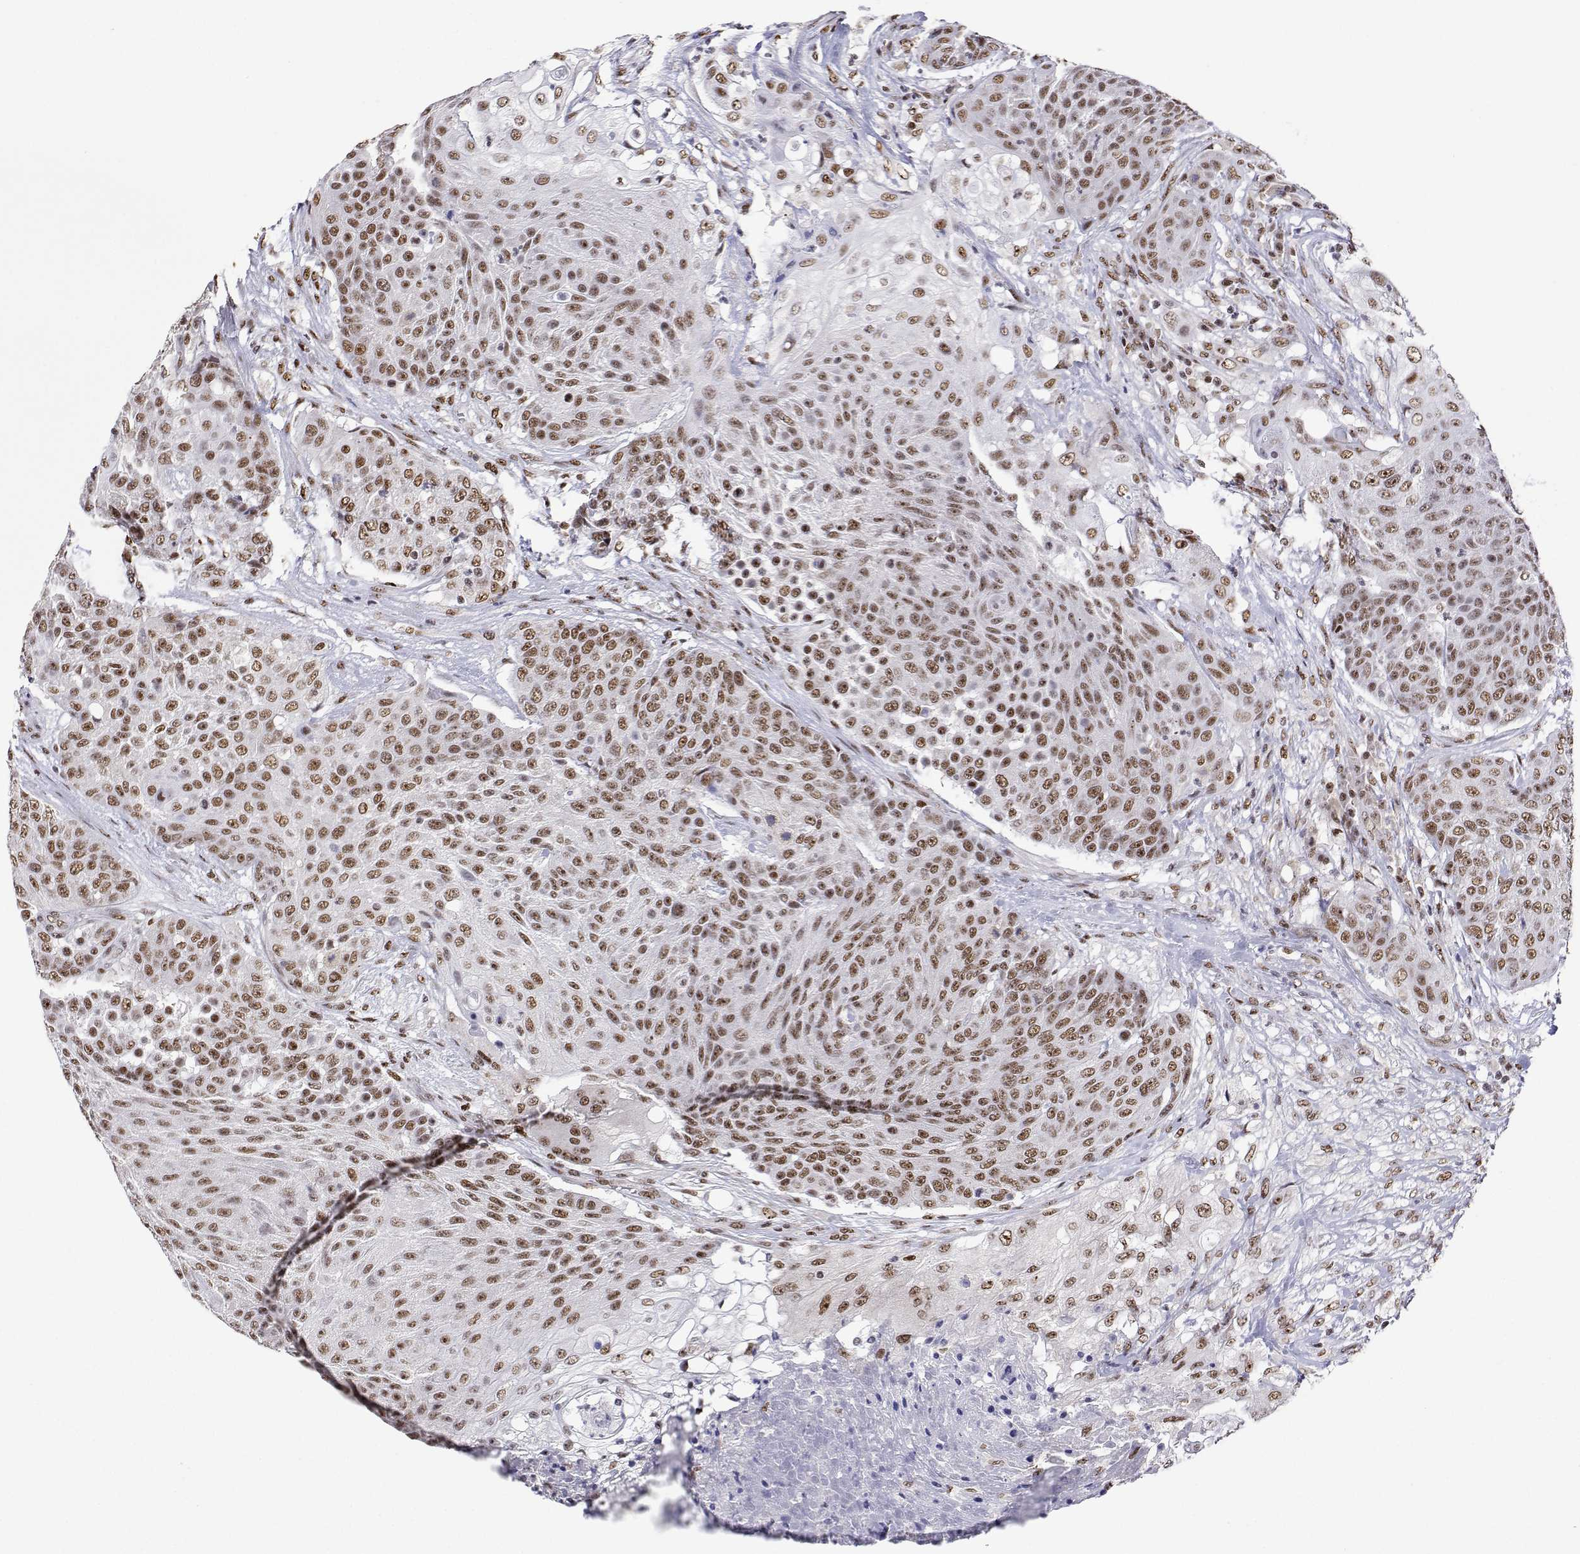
{"staining": {"intensity": "moderate", "quantity": ">75%", "location": "nuclear"}, "tissue": "urothelial cancer", "cell_type": "Tumor cells", "image_type": "cancer", "snomed": [{"axis": "morphology", "description": "Urothelial carcinoma, High grade"}, {"axis": "topography", "description": "Urinary bladder"}], "caption": "IHC histopathology image of urothelial cancer stained for a protein (brown), which demonstrates medium levels of moderate nuclear expression in about >75% of tumor cells.", "gene": "ADAR", "patient": {"sex": "female", "age": 63}}